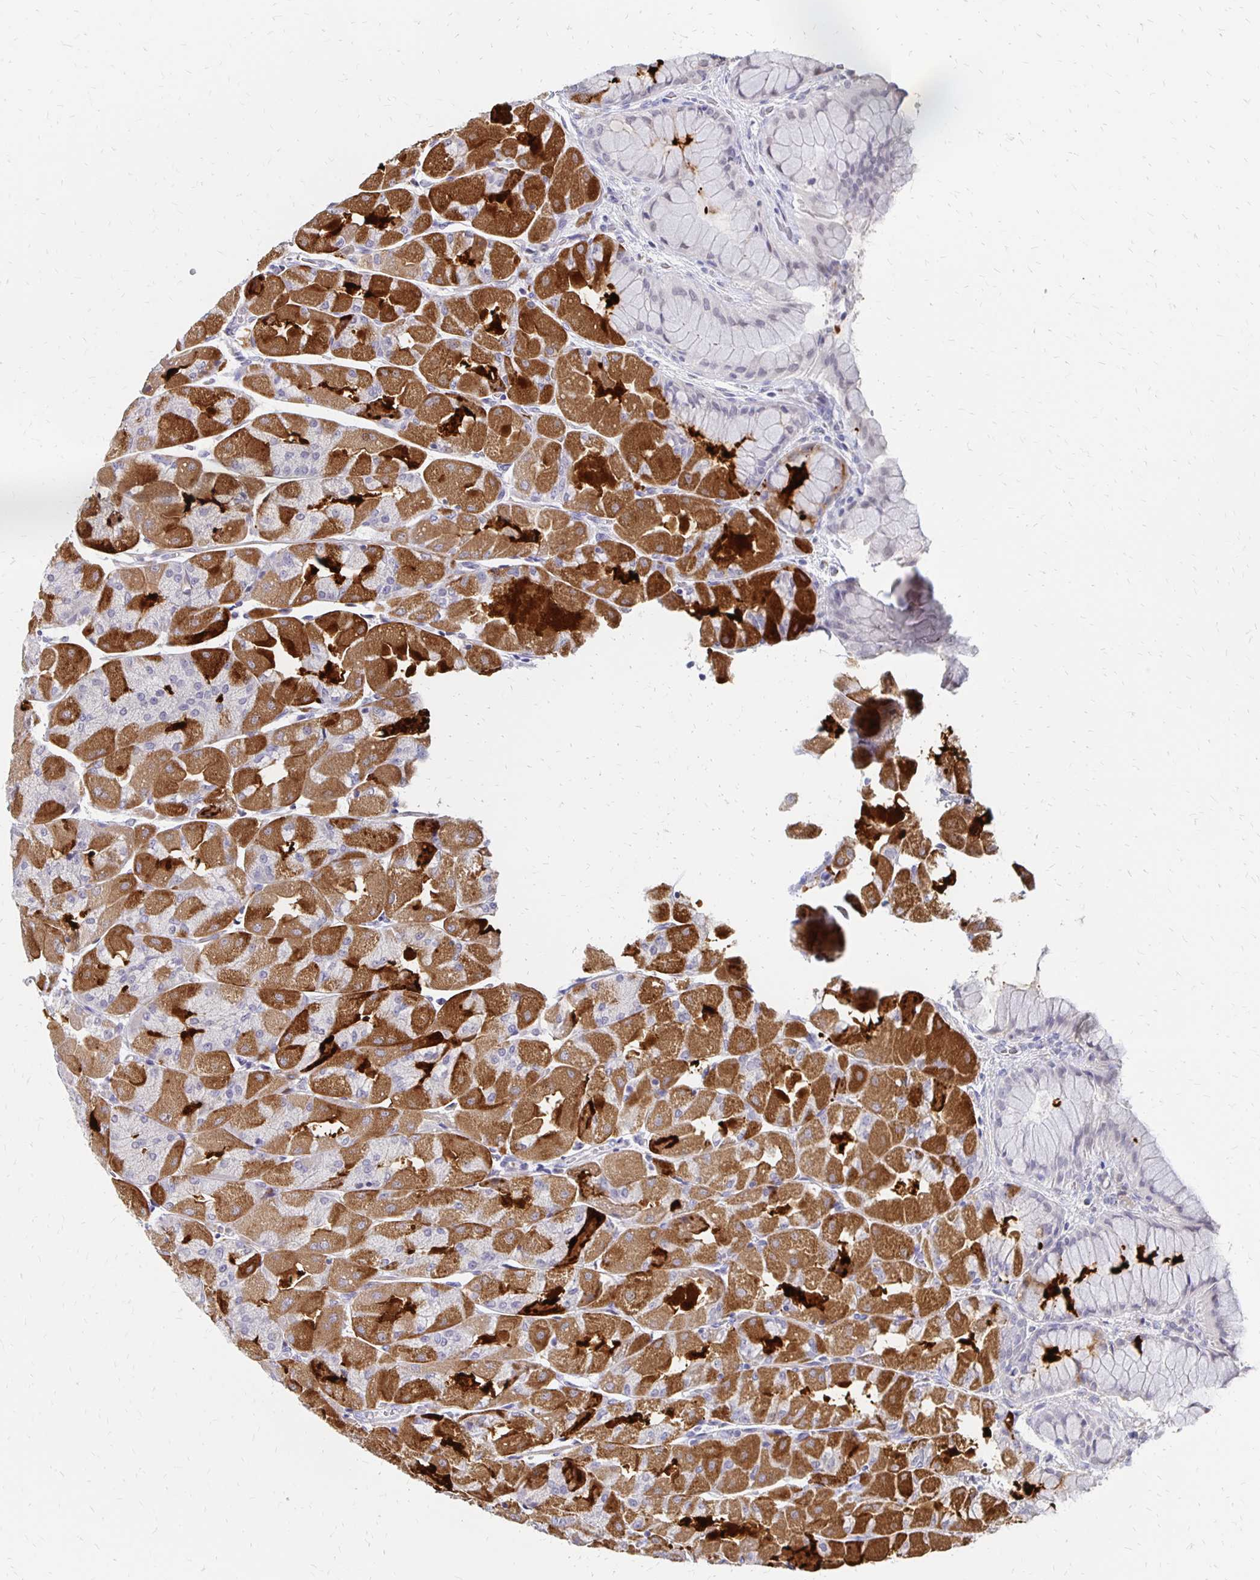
{"staining": {"intensity": "strong", "quantity": ">75%", "location": "cytoplasmic/membranous"}, "tissue": "stomach", "cell_type": "Glandular cells", "image_type": "normal", "snomed": [{"axis": "morphology", "description": "Normal tissue, NOS"}, {"axis": "topography", "description": "Stomach"}], "caption": "Glandular cells display high levels of strong cytoplasmic/membranous expression in approximately >75% of cells in normal human stomach.", "gene": "ATOSB", "patient": {"sex": "female", "age": 61}}